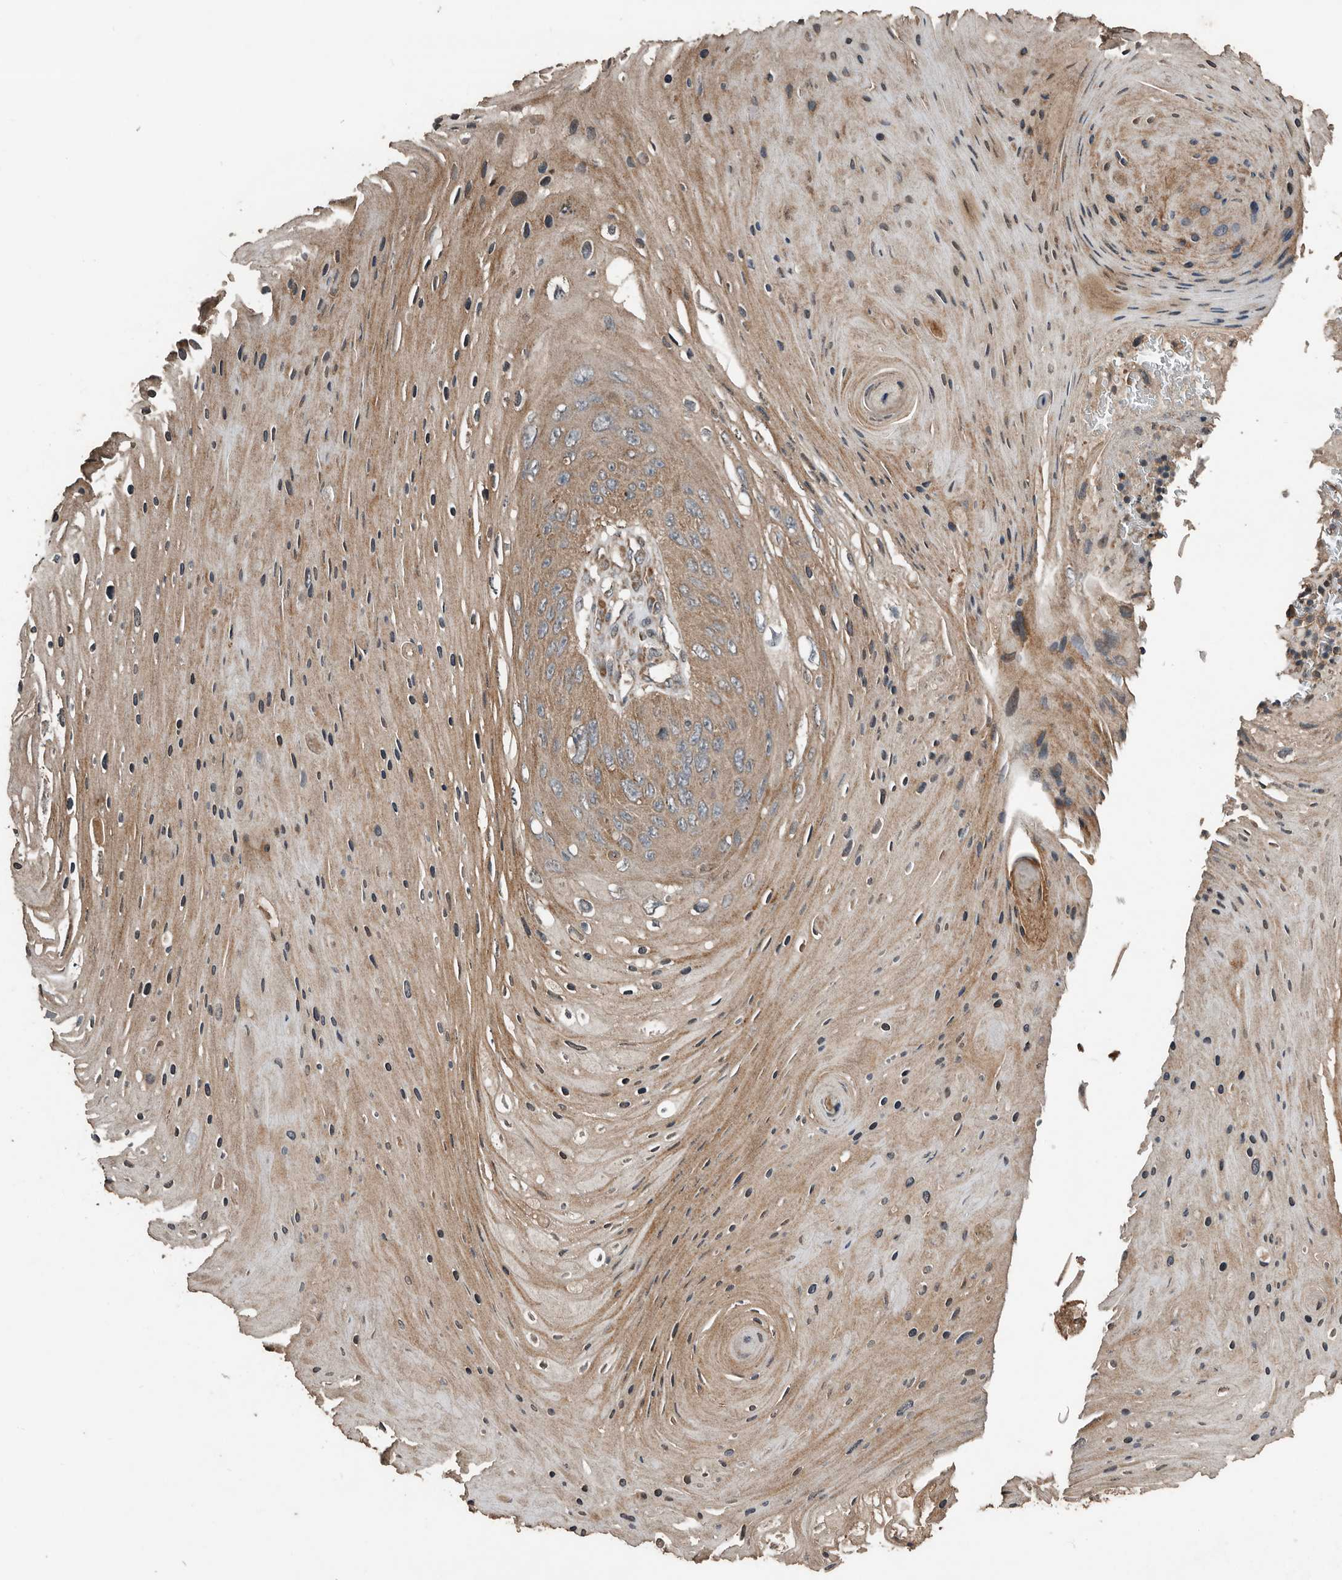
{"staining": {"intensity": "moderate", "quantity": ">75%", "location": "cytoplasmic/membranous"}, "tissue": "skin cancer", "cell_type": "Tumor cells", "image_type": "cancer", "snomed": [{"axis": "morphology", "description": "Squamous cell carcinoma, NOS"}, {"axis": "topography", "description": "Skin"}], "caption": "The photomicrograph demonstrates staining of skin cancer (squamous cell carcinoma), revealing moderate cytoplasmic/membranous protein staining (brown color) within tumor cells.", "gene": "RNF207", "patient": {"sex": "female", "age": 88}}